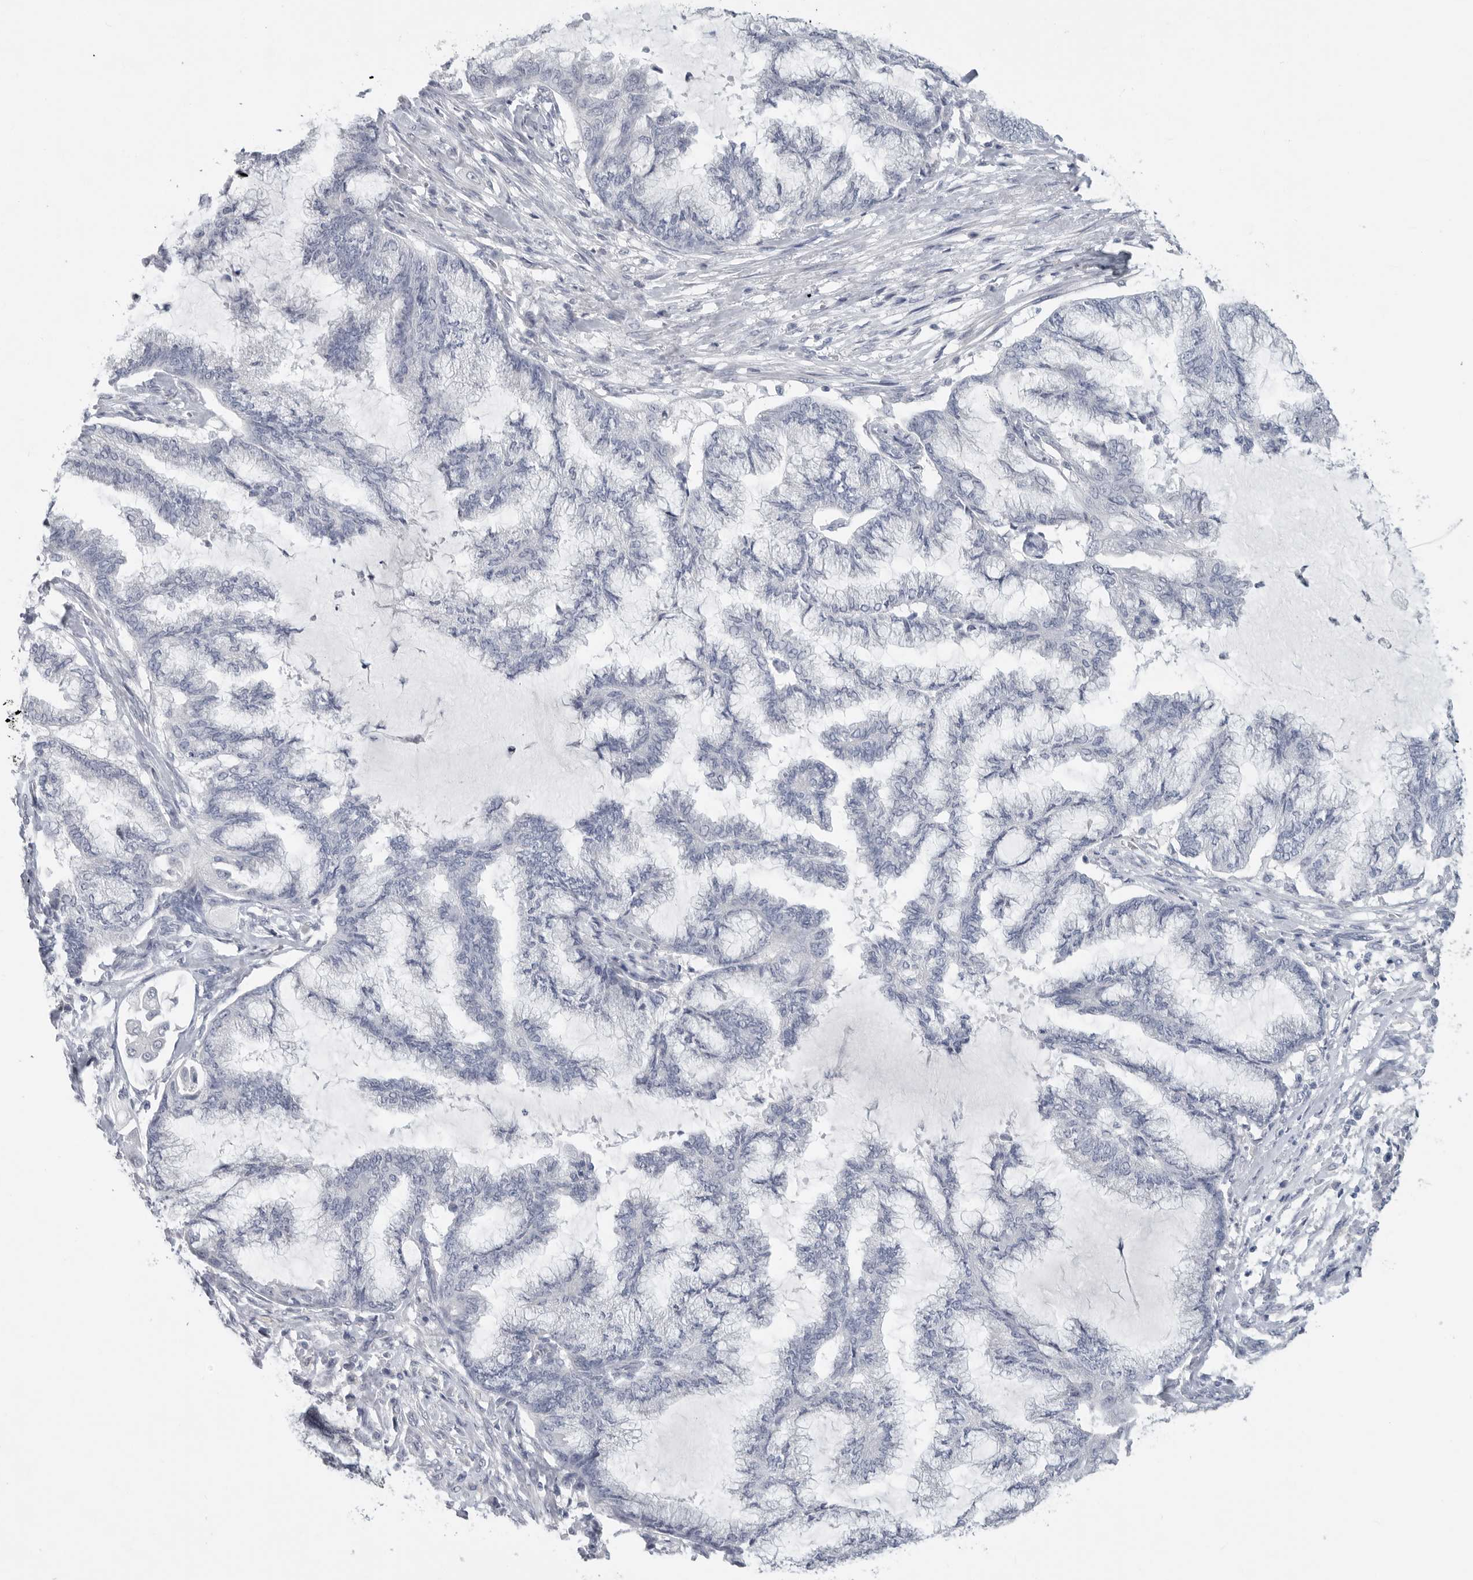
{"staining": {"intensity": "negative", "quantity": "none", "location": "none"}, "tissue": "endometrial cancer", "cell_type": "Tumor cells", "image_type": "cancer", "snomed": [{"axis": "morphology", "description": "Adenocarcinoma, NOS"}, {"axis": "topography", "description": "Endometrium"}], "caption": "Tumor cells show no significant protein positivity in endometrial adenocarcinoma.", "gene": "REG4", "patient": {"sex": "female", "age": 86}}